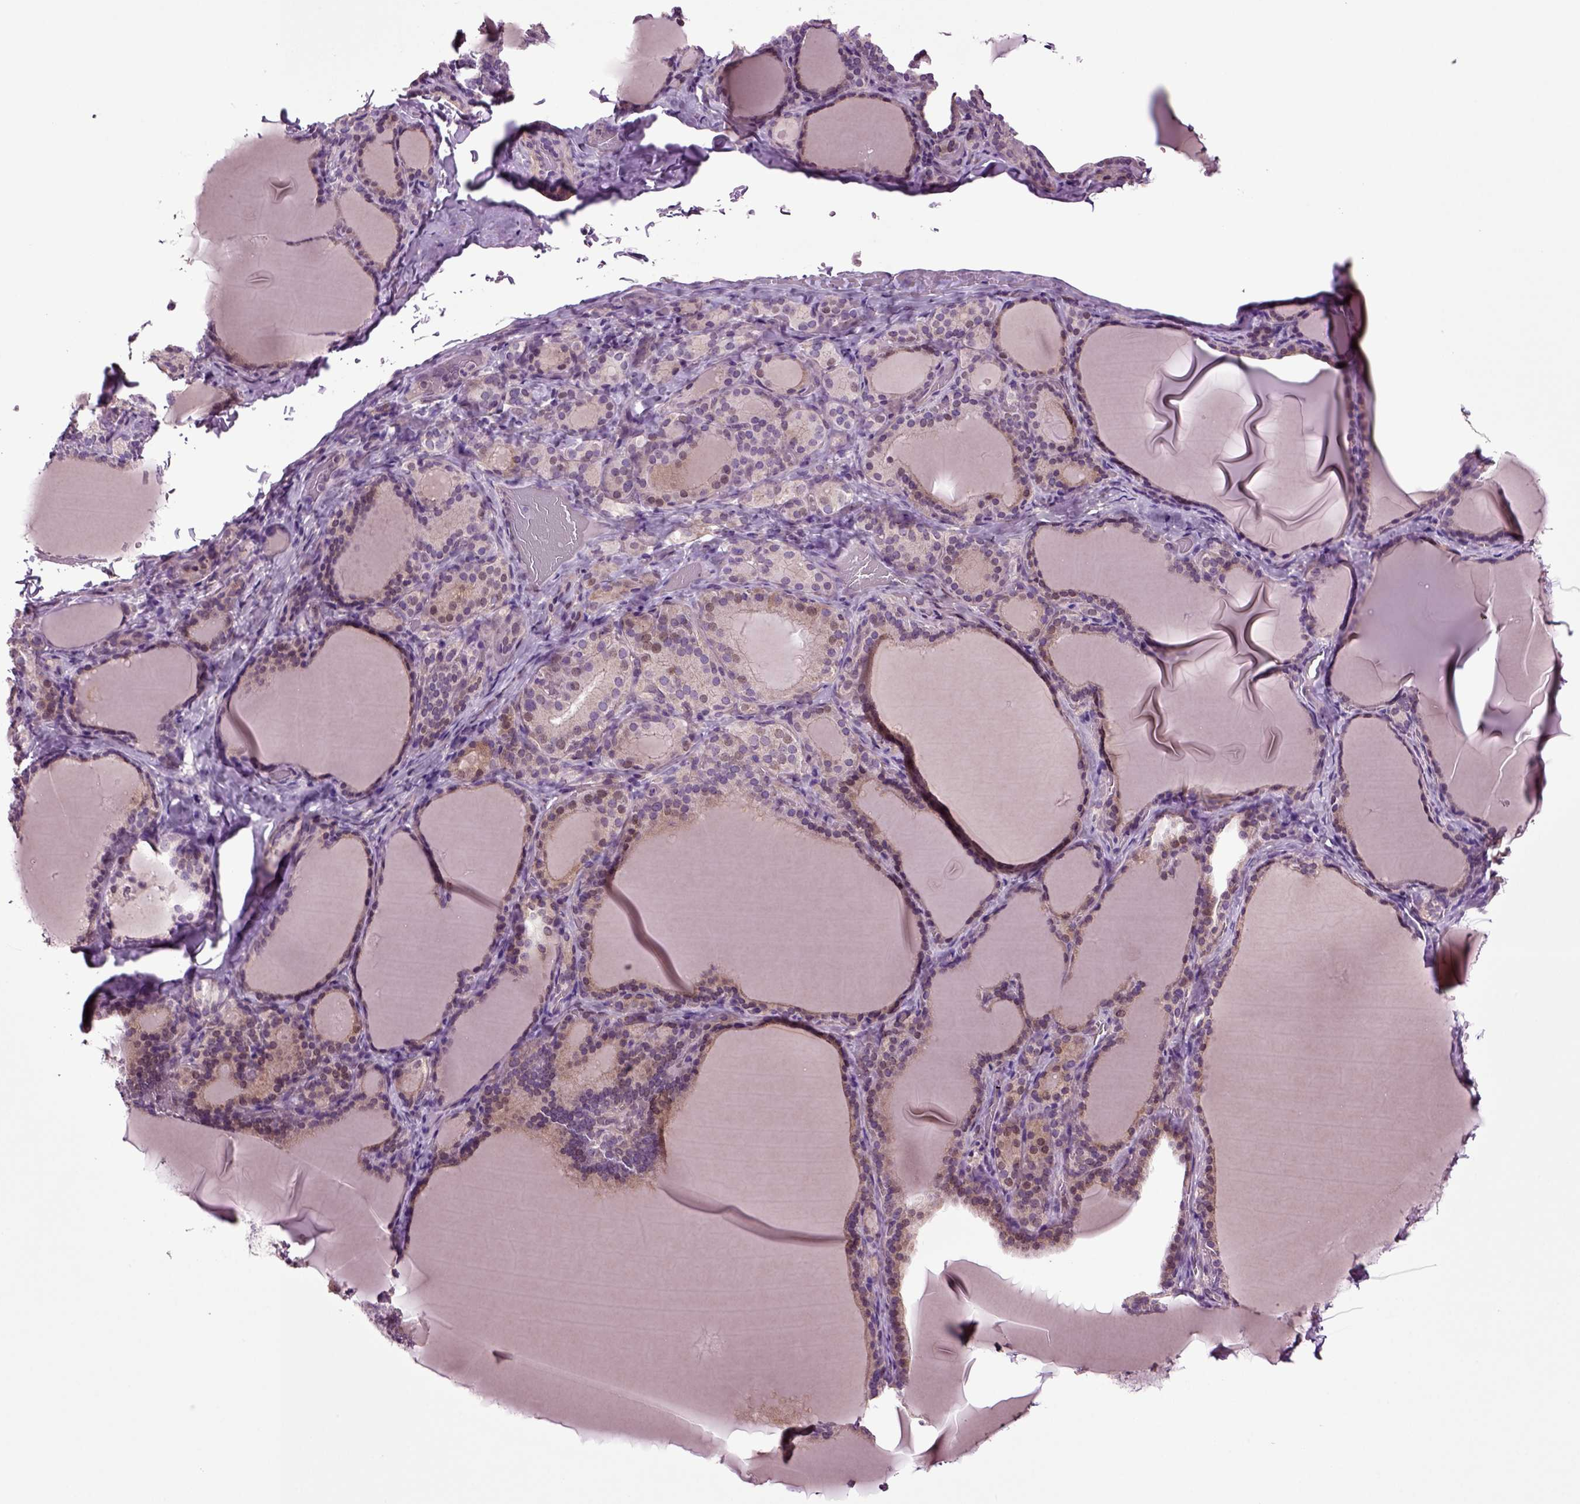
{"staining": {"intensity": "weak", "quantity": "25%-75%", "location": "cytoplasmic/membranous,nuclear"}, "tissue": "thyroid gland", "cell_type": "Glandular cells", "image_type": "normal", "snomed": [{"axis": "morphology", "description": "Normal tissue, NOS"}, {"axis": "morphology", "description": "Hyperplasia, NOS"}, {"axis": "topography", "description": "Thyroid gland"}], "caption": "IHC histopathology image of benign human thyroid gland stained for a protein (brown), which exhibits low levels of weak cytoplasmic/membranous,nuclear positivity in about 25%-75% of glandular cells.", "gene": "HAGHL", "patient": {"sex": "female", "age": 27}}